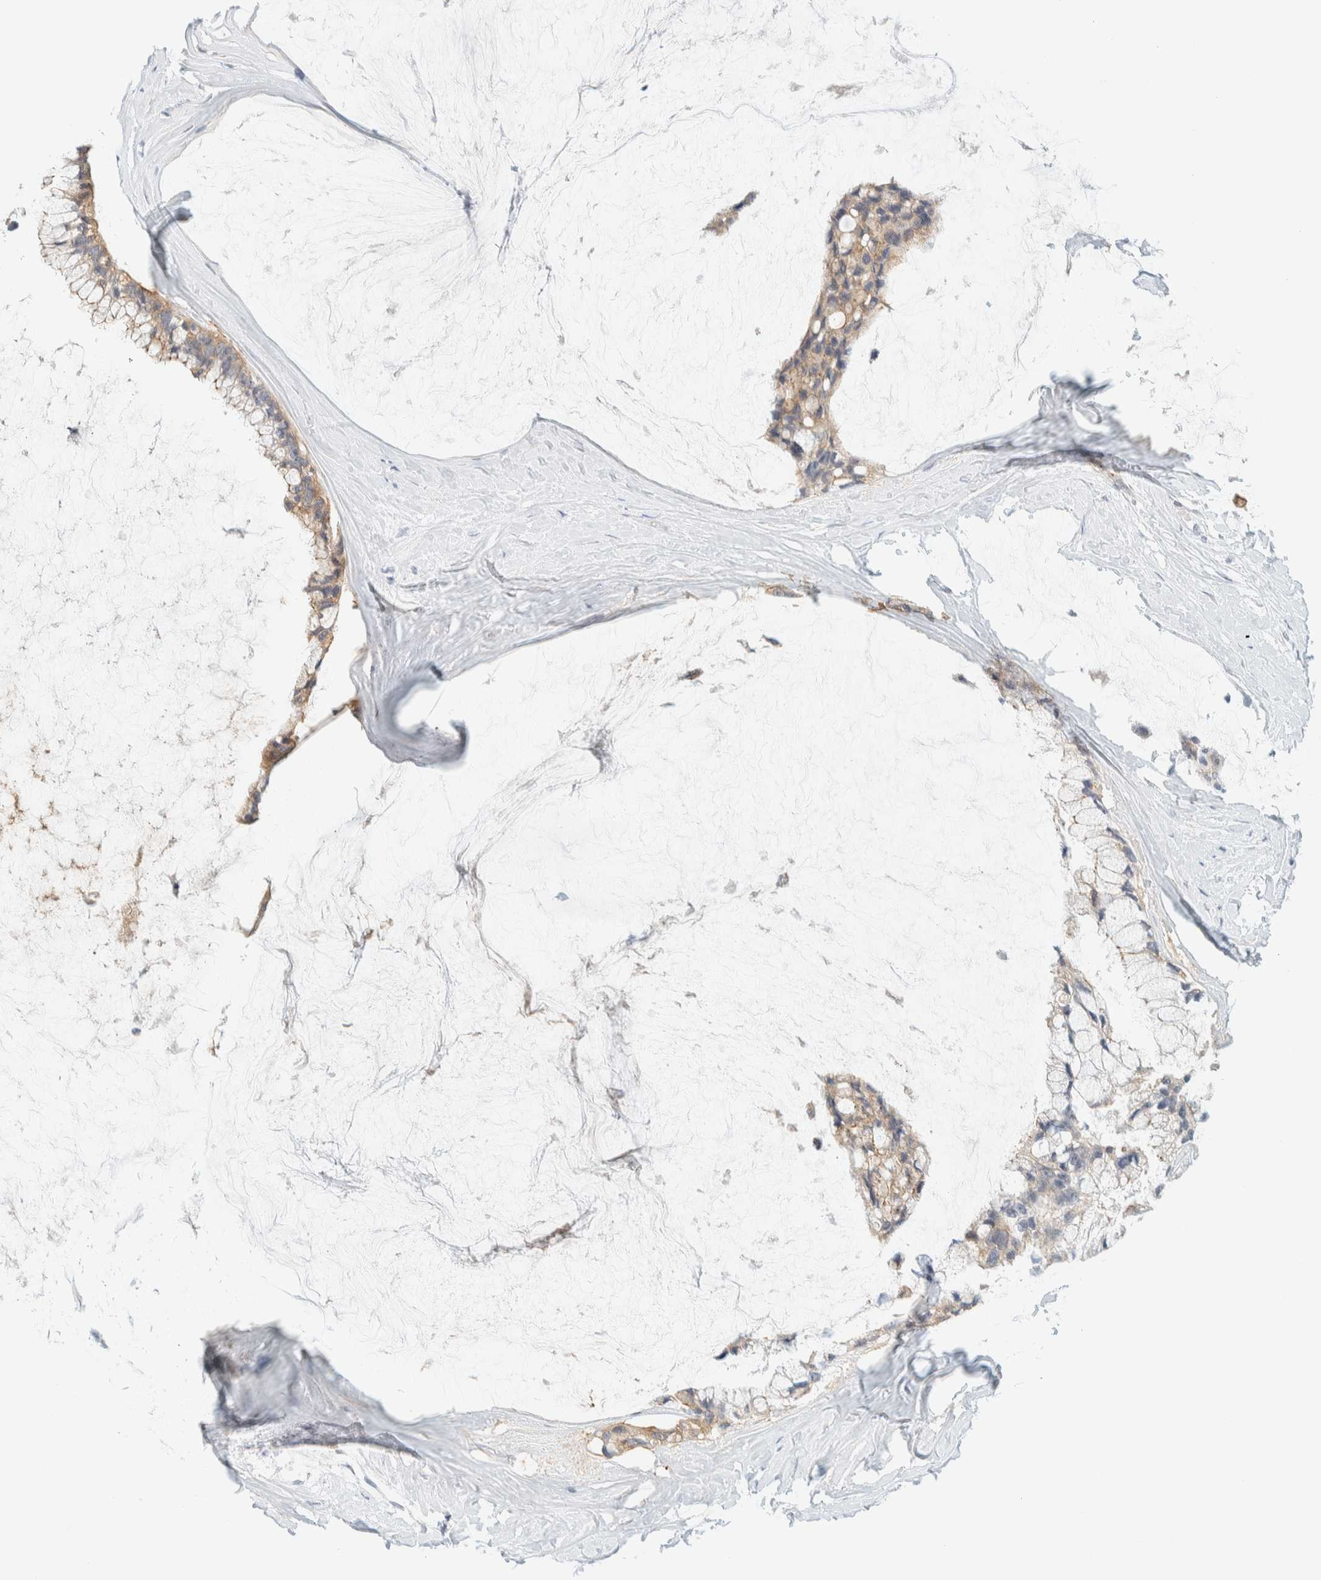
{"staining": {"intensity": "weak", "quantity": ">75%", "location": "cytoplasmic/membranous"}, "tissue": "ovarian cancer", "cell_type": "Tumor cells", "image_type": "cancer", "snomed": [{"axis": "morphology", "description": "Cystadenocarcinoma, mucinous, NOS"}, {"axis": "topography", "description": "Ovary"}], "caption": "An image of ovarian cancer (mucinous cystadenocarcinoma) stained for a protein displays weak cytoplasmic/membranous brown staining in tumor cells. (Stains: DAB in brown, nuclei in blue, Microscopy: brightfield microscopy at high magnification).", "gene": "TBC1D8B", "patient": {"sex": "female", "age": 39}}